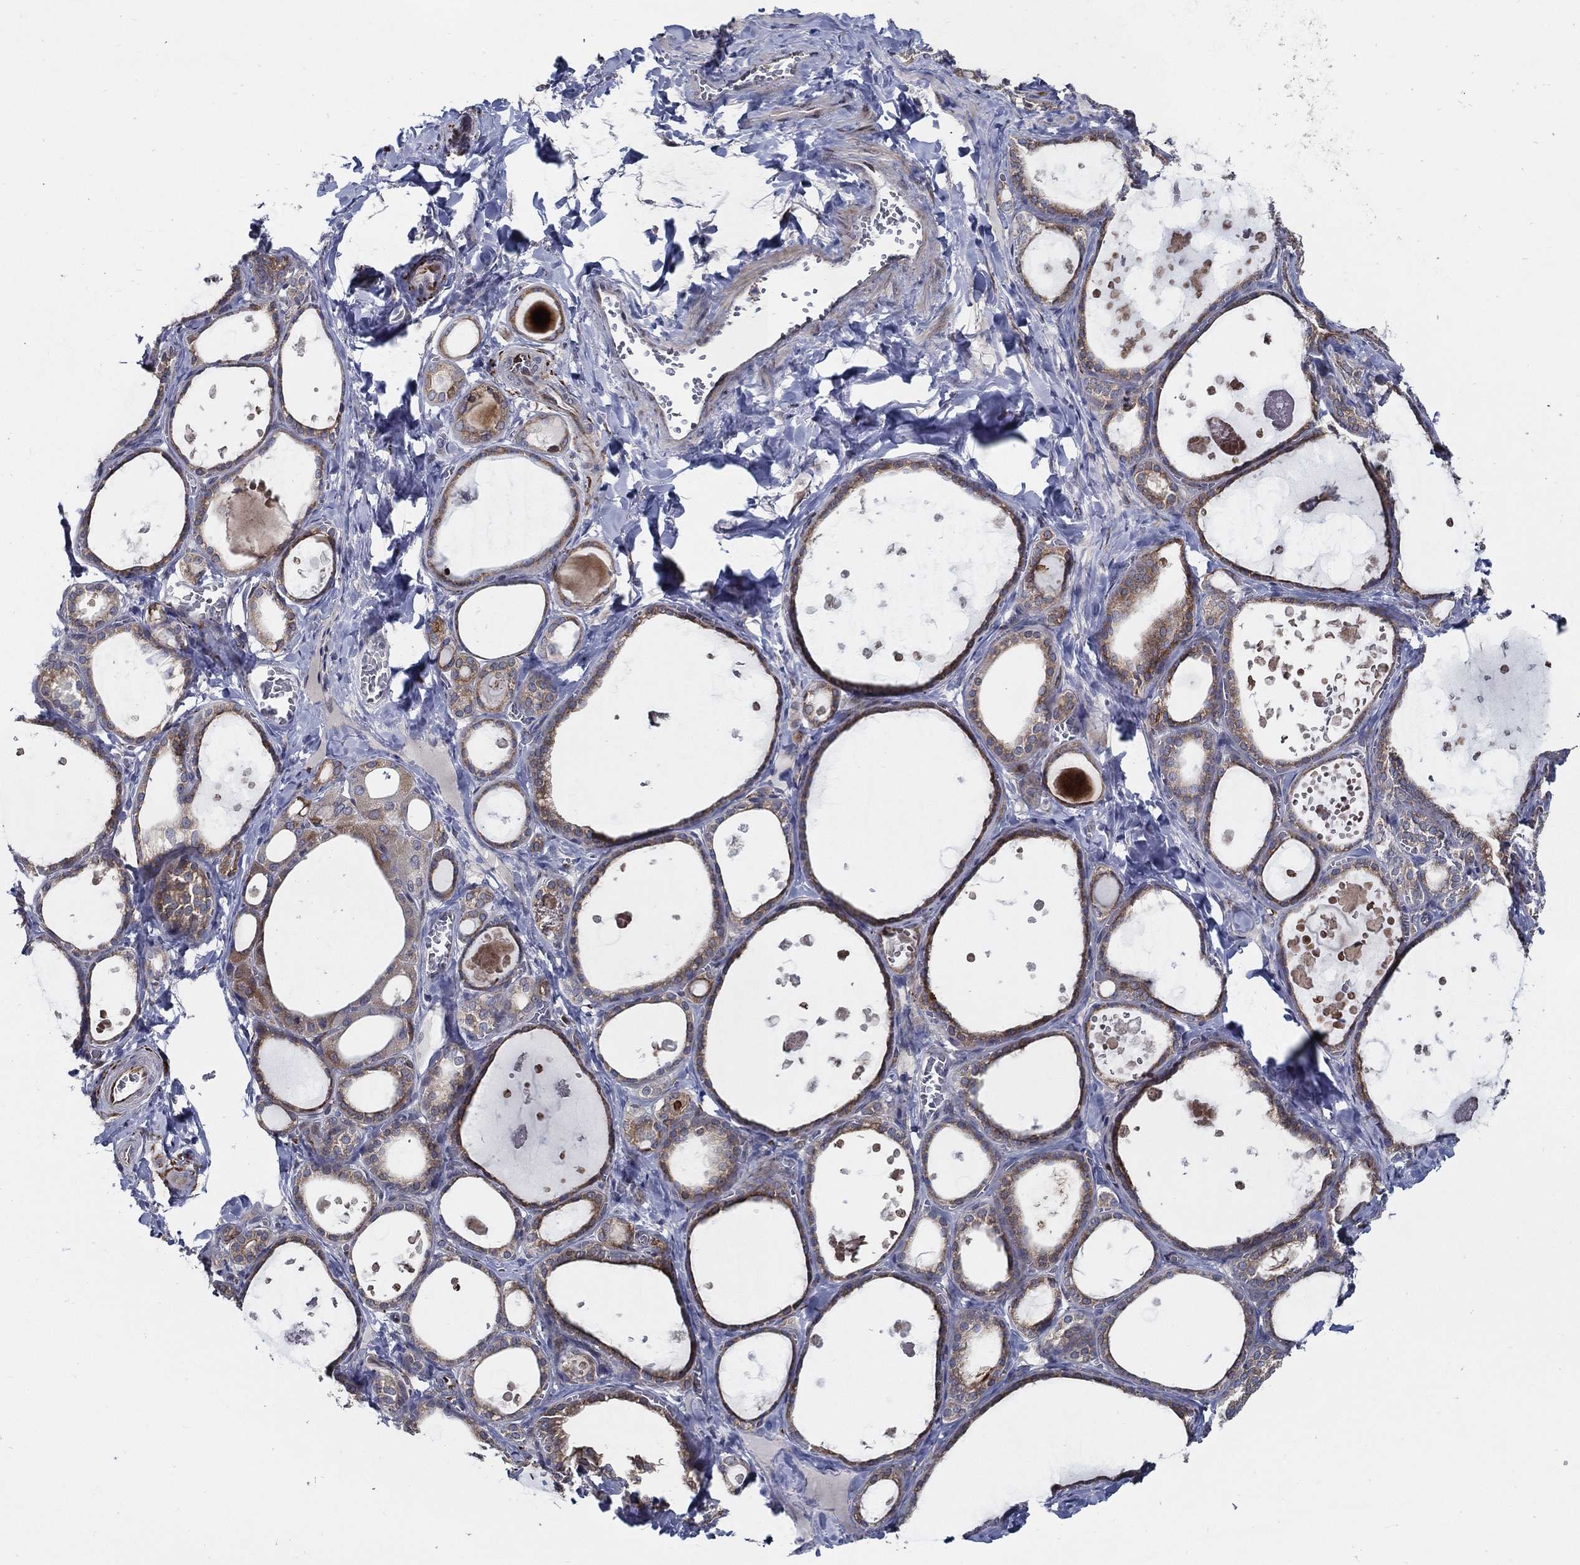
{"staining": {"intensity": "strong", "quantity": "25%-75%", "location": "cytoplasmic/membranous"}, "tissue": "thyroid gland", "cell_type": "Glandular cells", "image_type": "normal", "snomed": [{"axis": "morphology", "description": "Normal tissue, NOS"}, {"axis": "topography", "description": "Thyroid gland"}], "caption": "Thyroid gland stained with DAB (3,3'-diaminobenzidine) IHC reveals high levels of strong cytoplasmic/membranous expression in about 25%-75% of glandular cells. The staining was performed using DAB (3,3'-diaminobenzidine), with brown indicating positive protein expression. Nuclei are stained blue with hematoxylin.", "gene": "ARHGAP11A", "patient": {"sex": "female", "age": 56}}